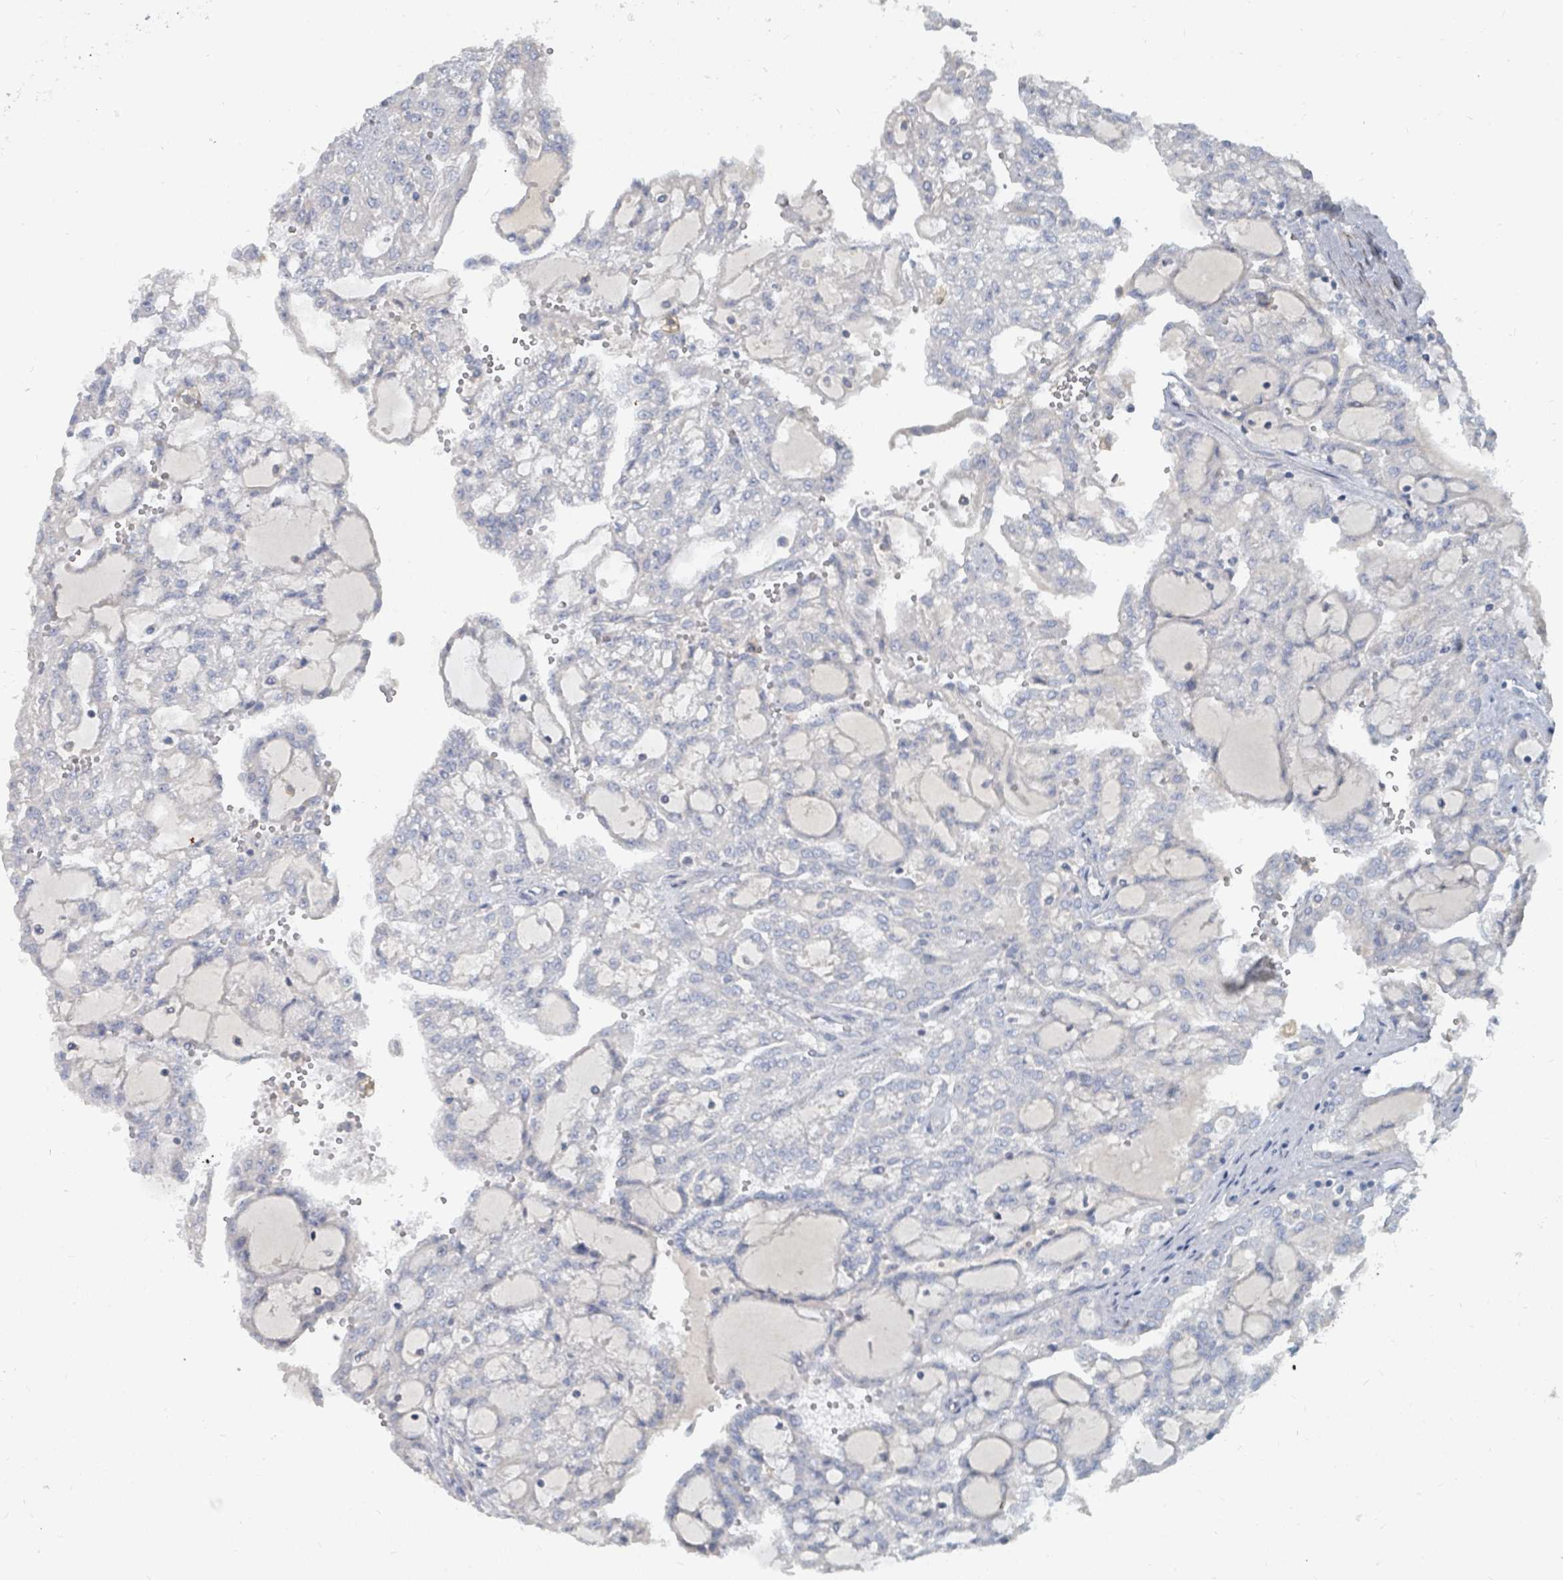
{"staining": {"intensity": "negative", "quantity": "none", "location": "none"}, "tissue": "renal cancer", "cell_type": "Tumor cells", "image_type": "cancer", "snomed": [{"axis": "morphology", "description": "Adenocarcinoma, NOS"}, {"axis": "topography", "description": "Kidney"}], "caption": "Immunohistochemical staining of human renal cancer displays no significant staining in tumor cells.", "gene": "ARGFX", "patient": {"sex": "male", "age": 63}}